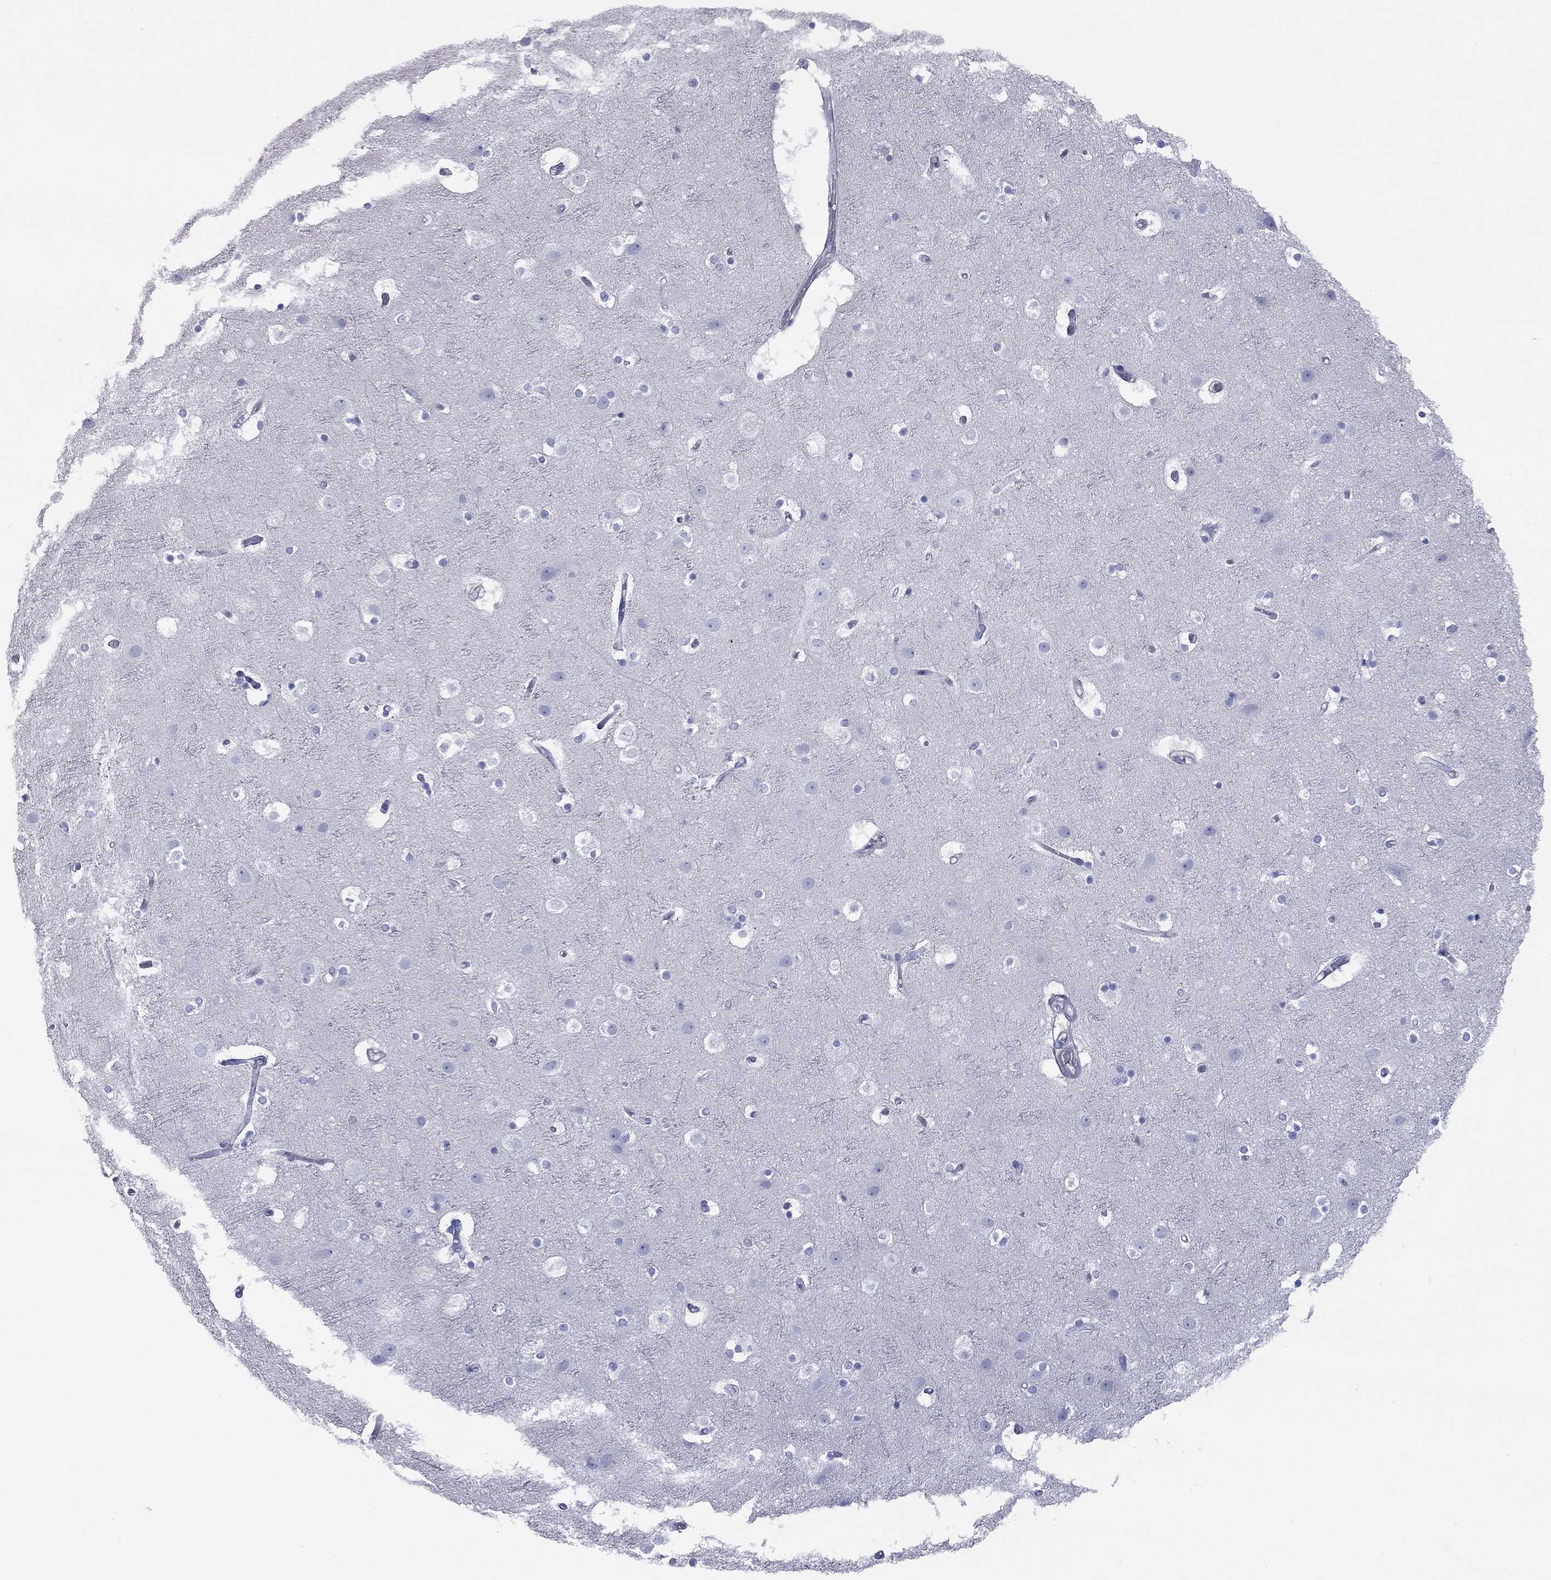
{"staining": {"intensity": "negative", "quantity": "none", "location": "none"}, "tissue": "cerebral cortex", "cell_type": "Endothelial cells", "image_type": "normal", "snomed": [{"axis": "morphology", "description": "Normal tissue, NOS"}, {"axis": "topography", "description": "Cerebral cortex"}], "caption": "This is an immunohistochemistry micrograph of unremarkable human cerebral cortex. There is no expression in endothelial cells.", "gene": "ACTL7B", "patient": {"sex": "female", "age": 52}}